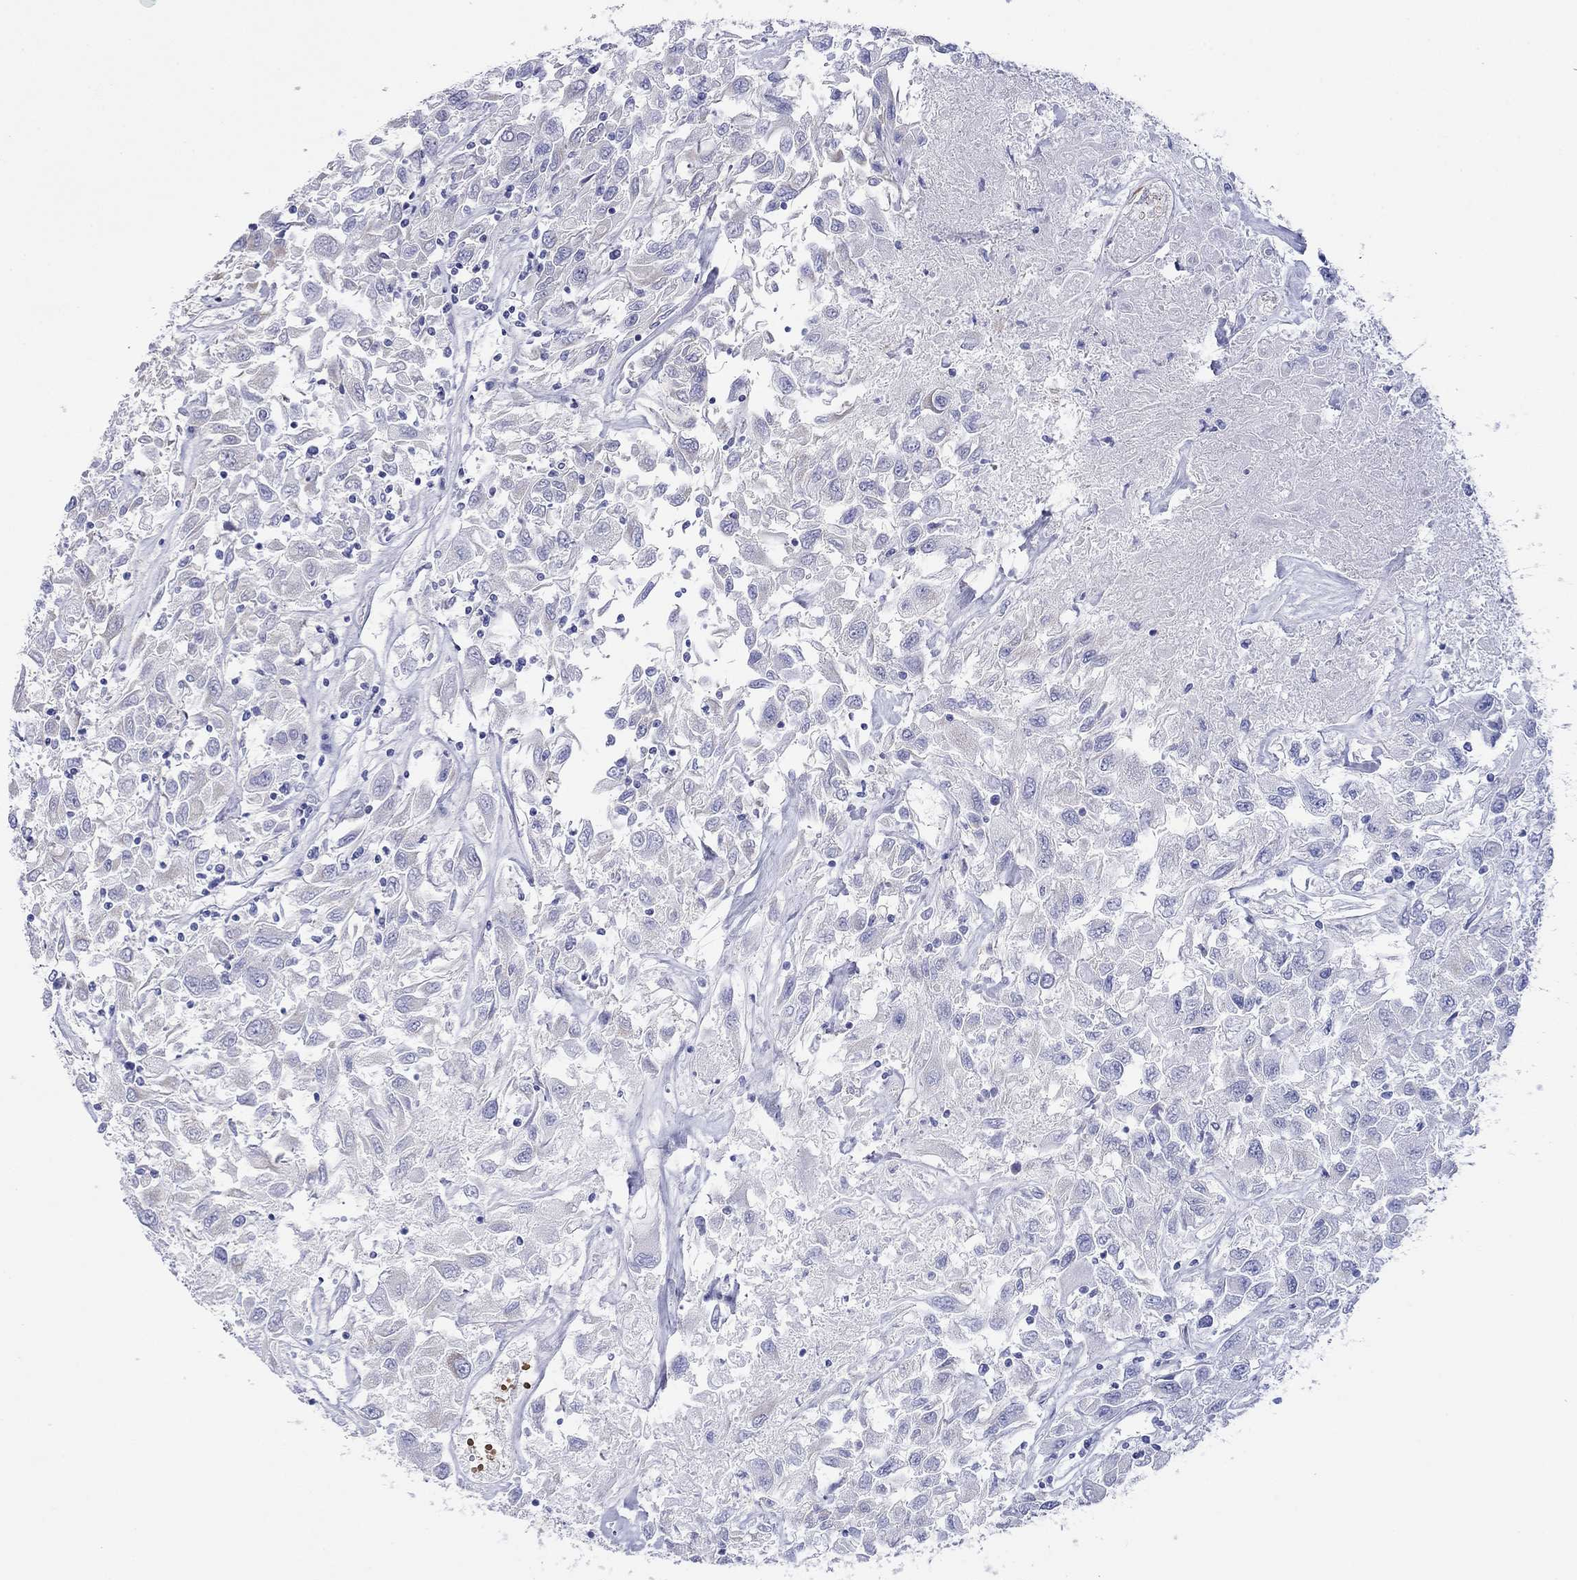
{"staining": {"intensity": "negative", "quantity": "none", "location": "none"}, "tissue": "renal cancer", "cell_type": "Tumor cells", "image_type": "cancer", "snomed": [{"axis": "morphology", "description": "Adenocarcinoma, NOS"}, {"axis": "topography", "description": "Kidney"}], "caption": "Histopathology image shows no significant protein expression in tumor cells of renal cancer (adenocarcinoma).", "gene": "PTPRN", "patient": {"sex": "female", "age": 76}}